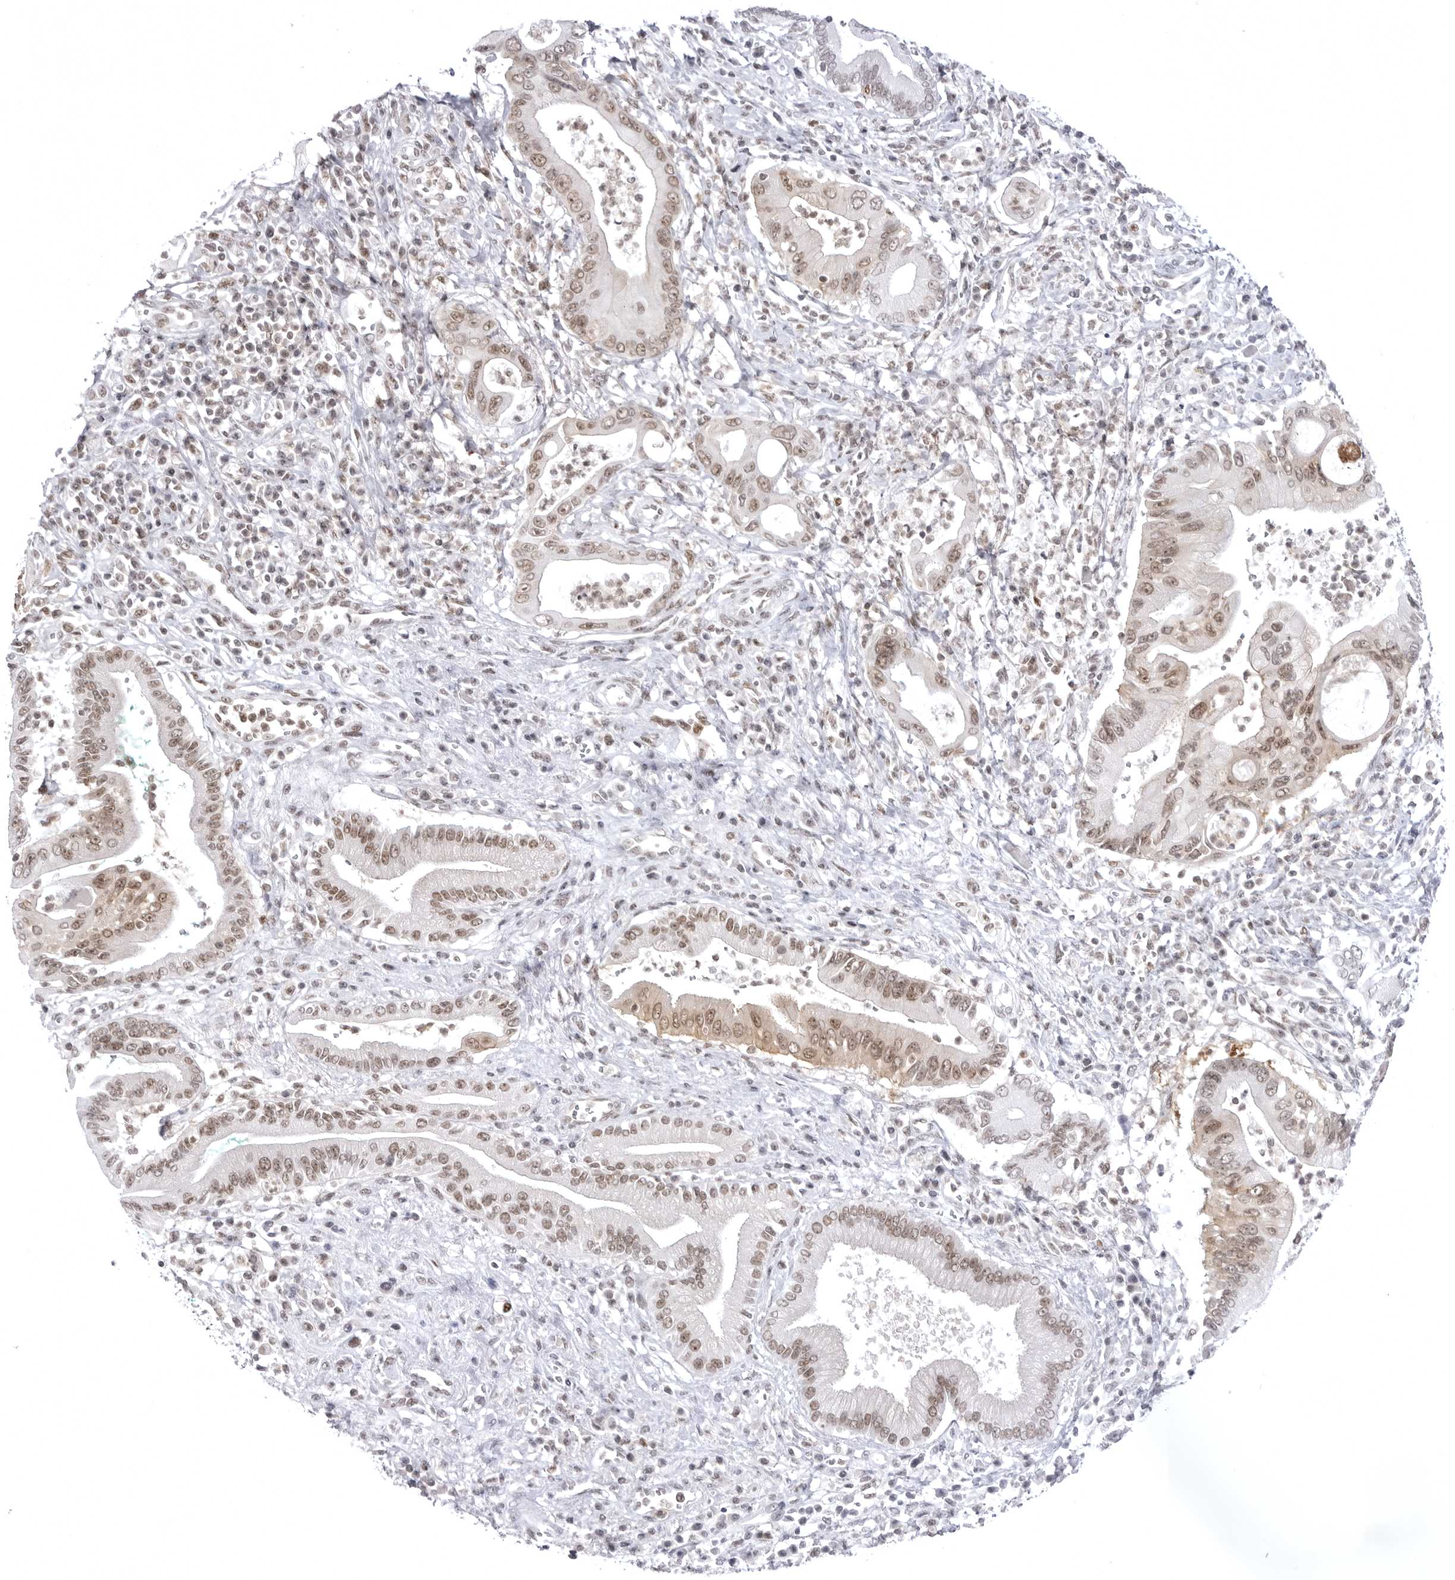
{"staining": {"intensity": "moderate", "quantity": "25%-75%", "location": "nuclear"}, "tissue": "pancreatic cancer", "cell_type": "Tumor cells", "image_type": "cancer", "snomed": [{"axis": "morphology", "description": "Adenocarcinoma, NOS"}, {"axis": "topography", "description": "Pancreas"}], "caption": "IHC histopathology image of human pancreatic adenocarcinoma stained for a protein (brown), which reveals medium levels of moderate nuclear expression in about 25%-75% of tumor cells.", "gene": "PTK2B", "patient": {"sex": "male", "age": 78}}